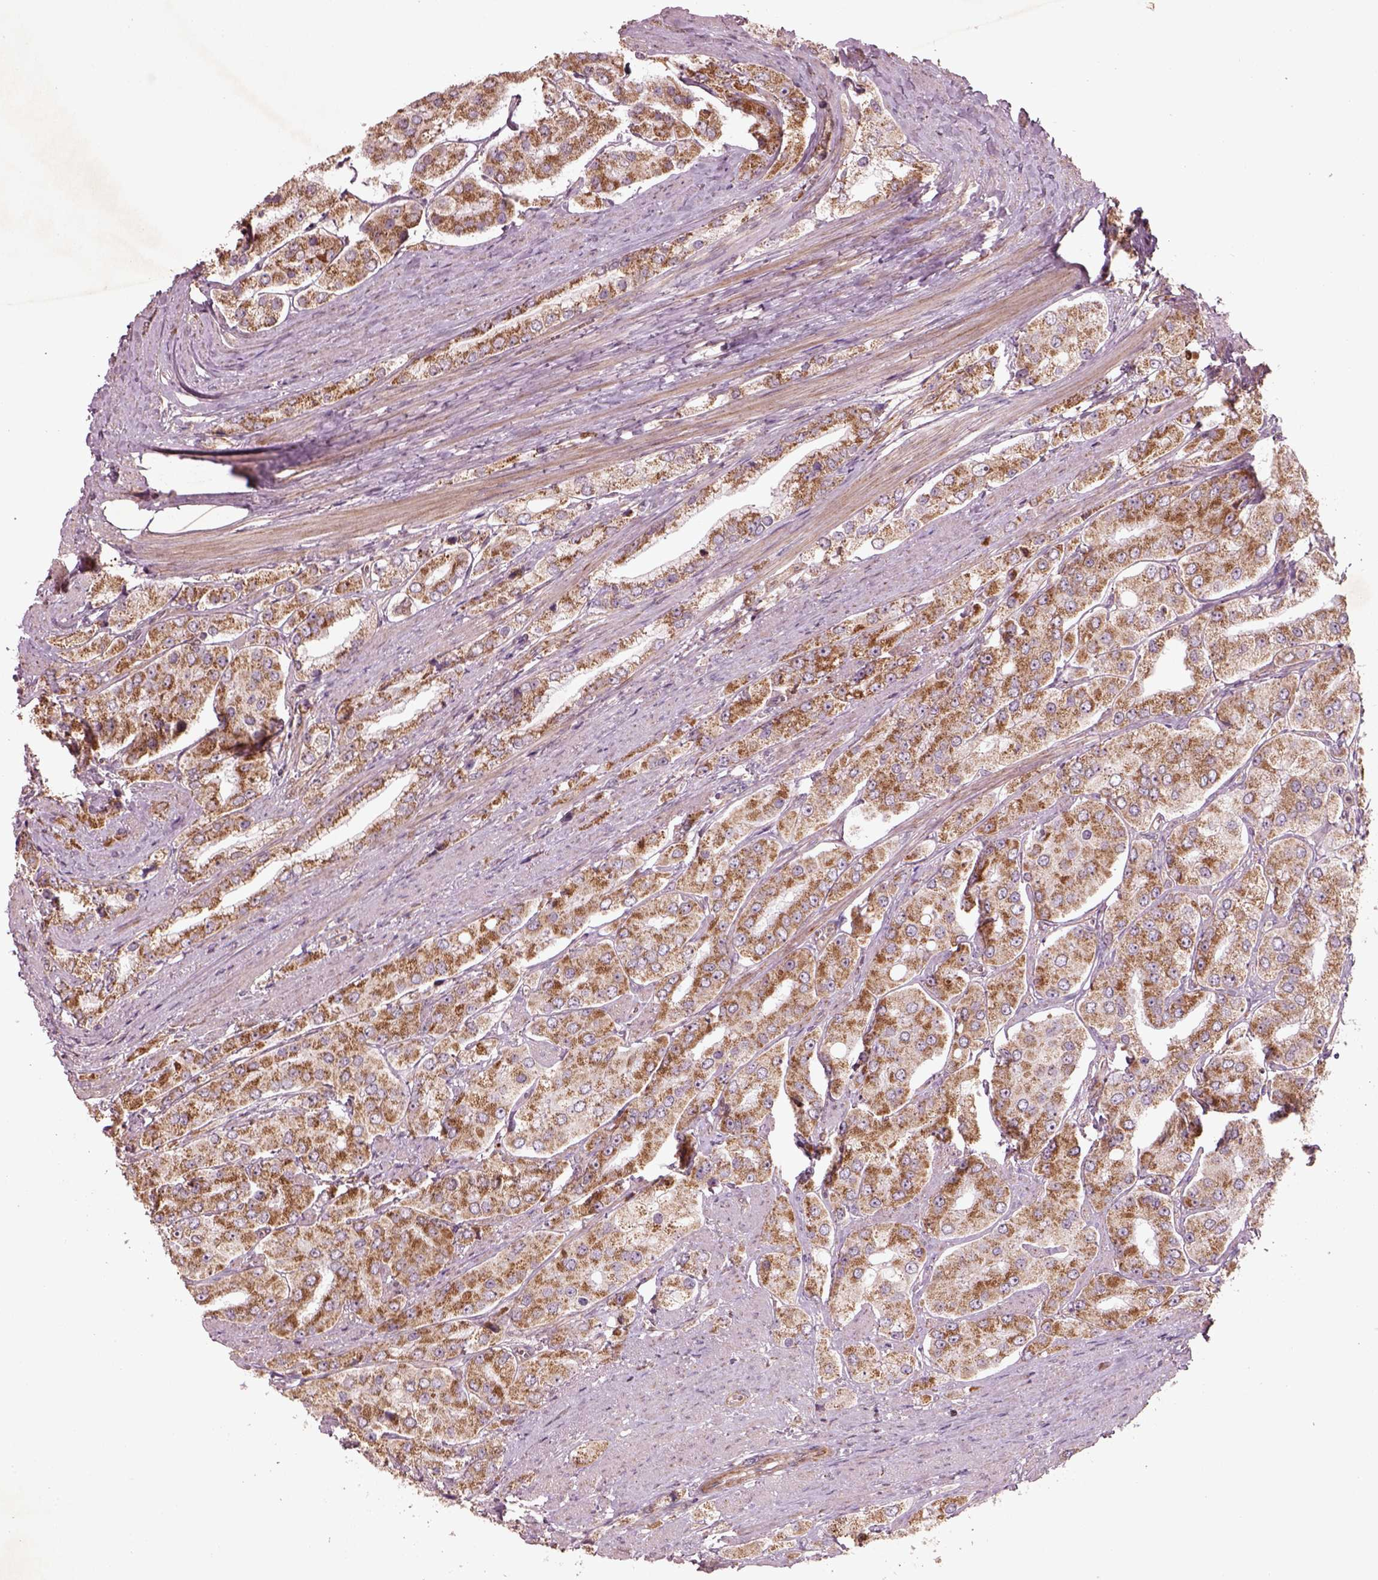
{"staining": {"intensity": "moderate", "quantity": ">75%", "location": "cytoplasmic/membranous"}, "tissue": "prostate cancer", "cell_type": "Tumor cells", "image_type": "cancer", "snomed": [{"axis": "morphology", "description": "Adenocarcinoma, Low grade"}, {"axis": "topography", "description": "Prostate"}], "caption": "DAB immunohistochemical staining of prostate cancer (adenocarcinoma (low-grade)) displays moderate cytoplasmic/membranous protein expression in about >75% of tumor cells.", "gene": "SLC25A5", "patient": {"sex": "male", "age": 69}}